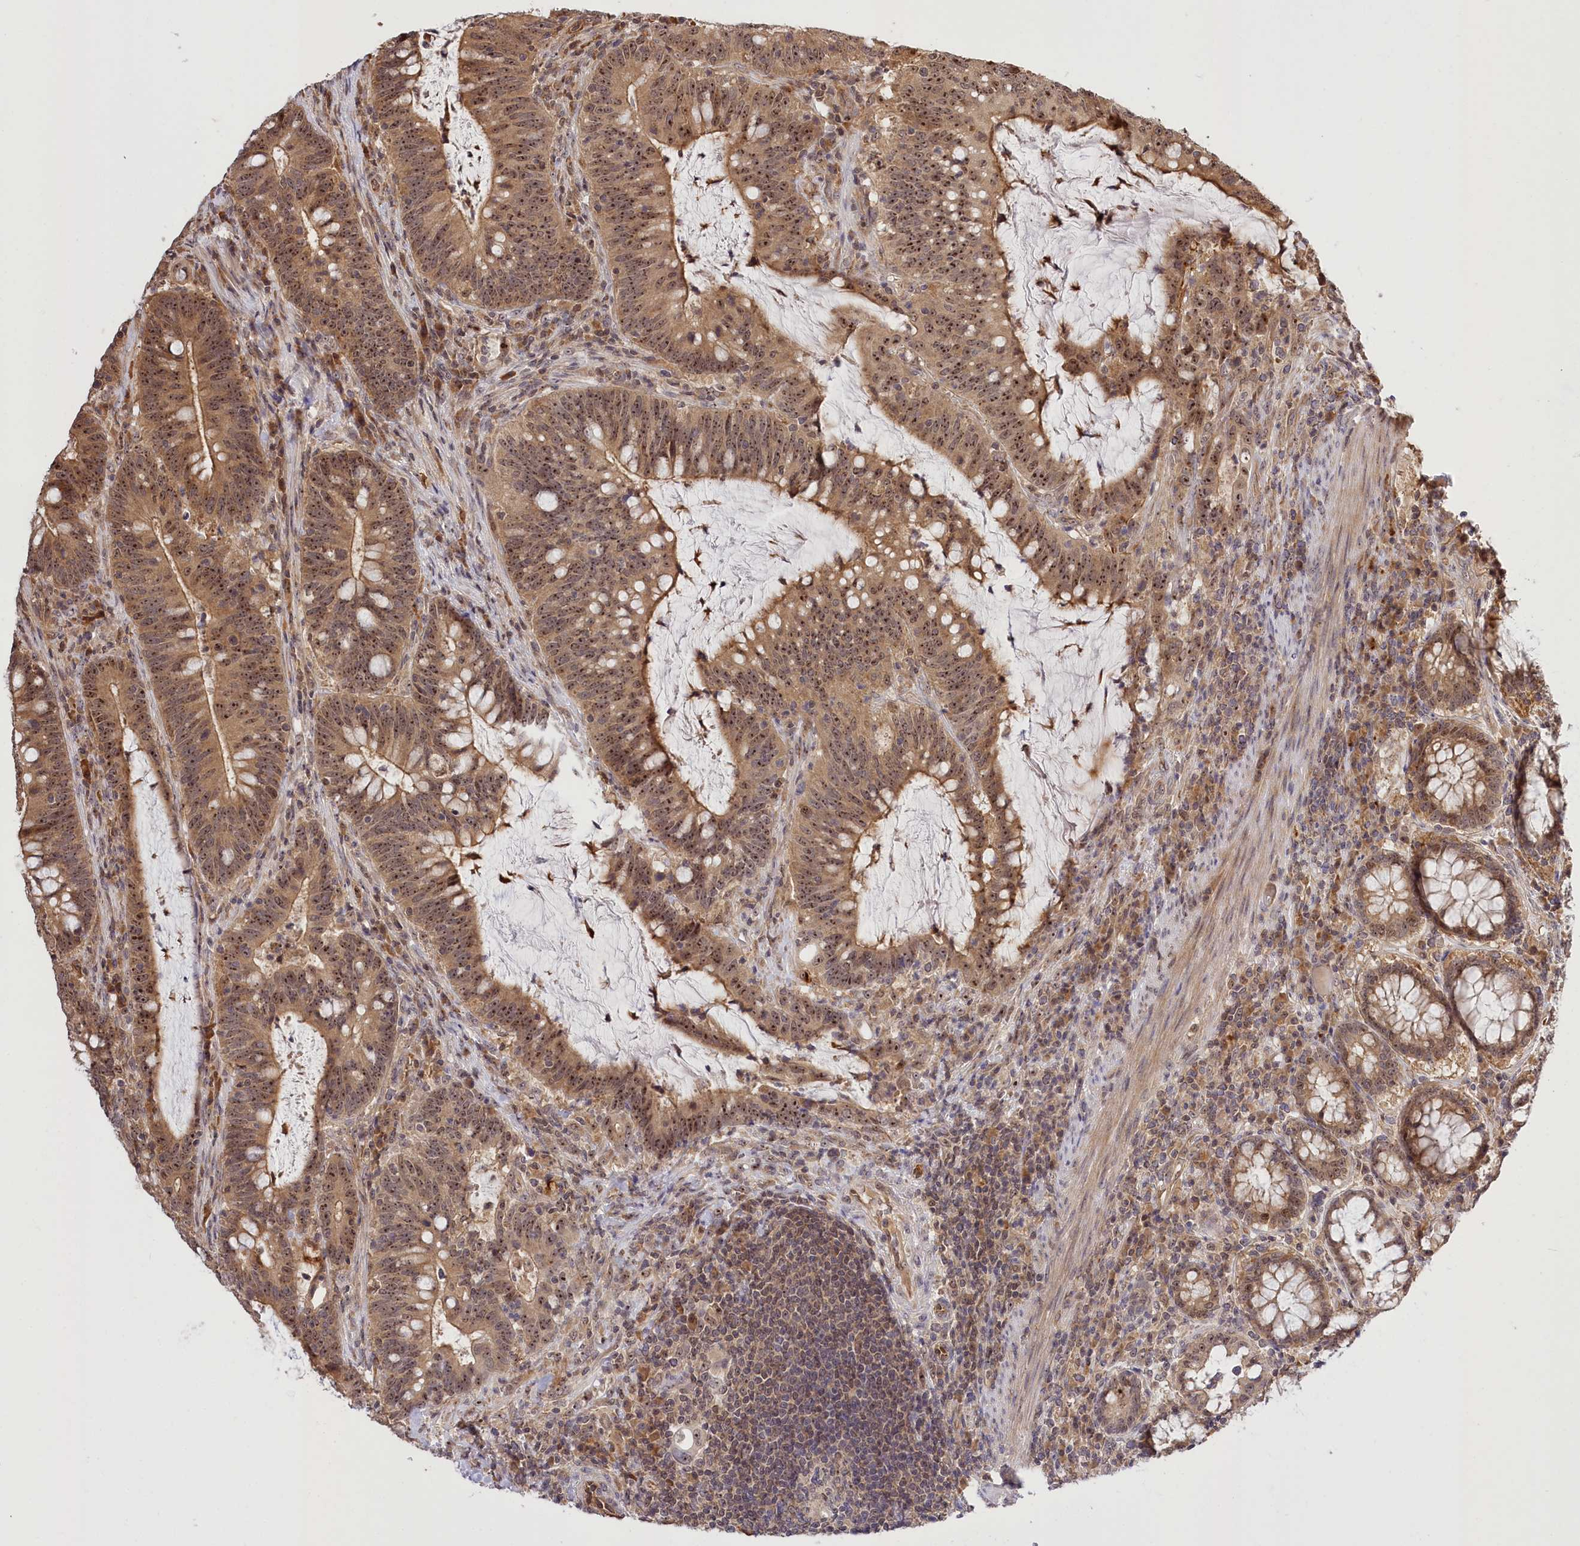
{"staining": {"intensity": "moderate", "quantity": ">75%", "location": "cytoplasmic/membranous,nuclear"}, "tissue": "colorectal cancer", "cell_type": "Tumor cells", "image_type": "cancer", "snomed": [{"axis": "morphology", "description": "Adenocarcinoma, NOS"}, {"axis": "topography", "description": "Colon"}], "caption": "Protein staining of colorectal cancer (adenocarcinoma) tissue shows moderate cytoplasmic/membranous and nuclear staining in about >75% of tumor cells.", "gene": "SERGEF", "patient": {"sex": "female", "age": 66}}